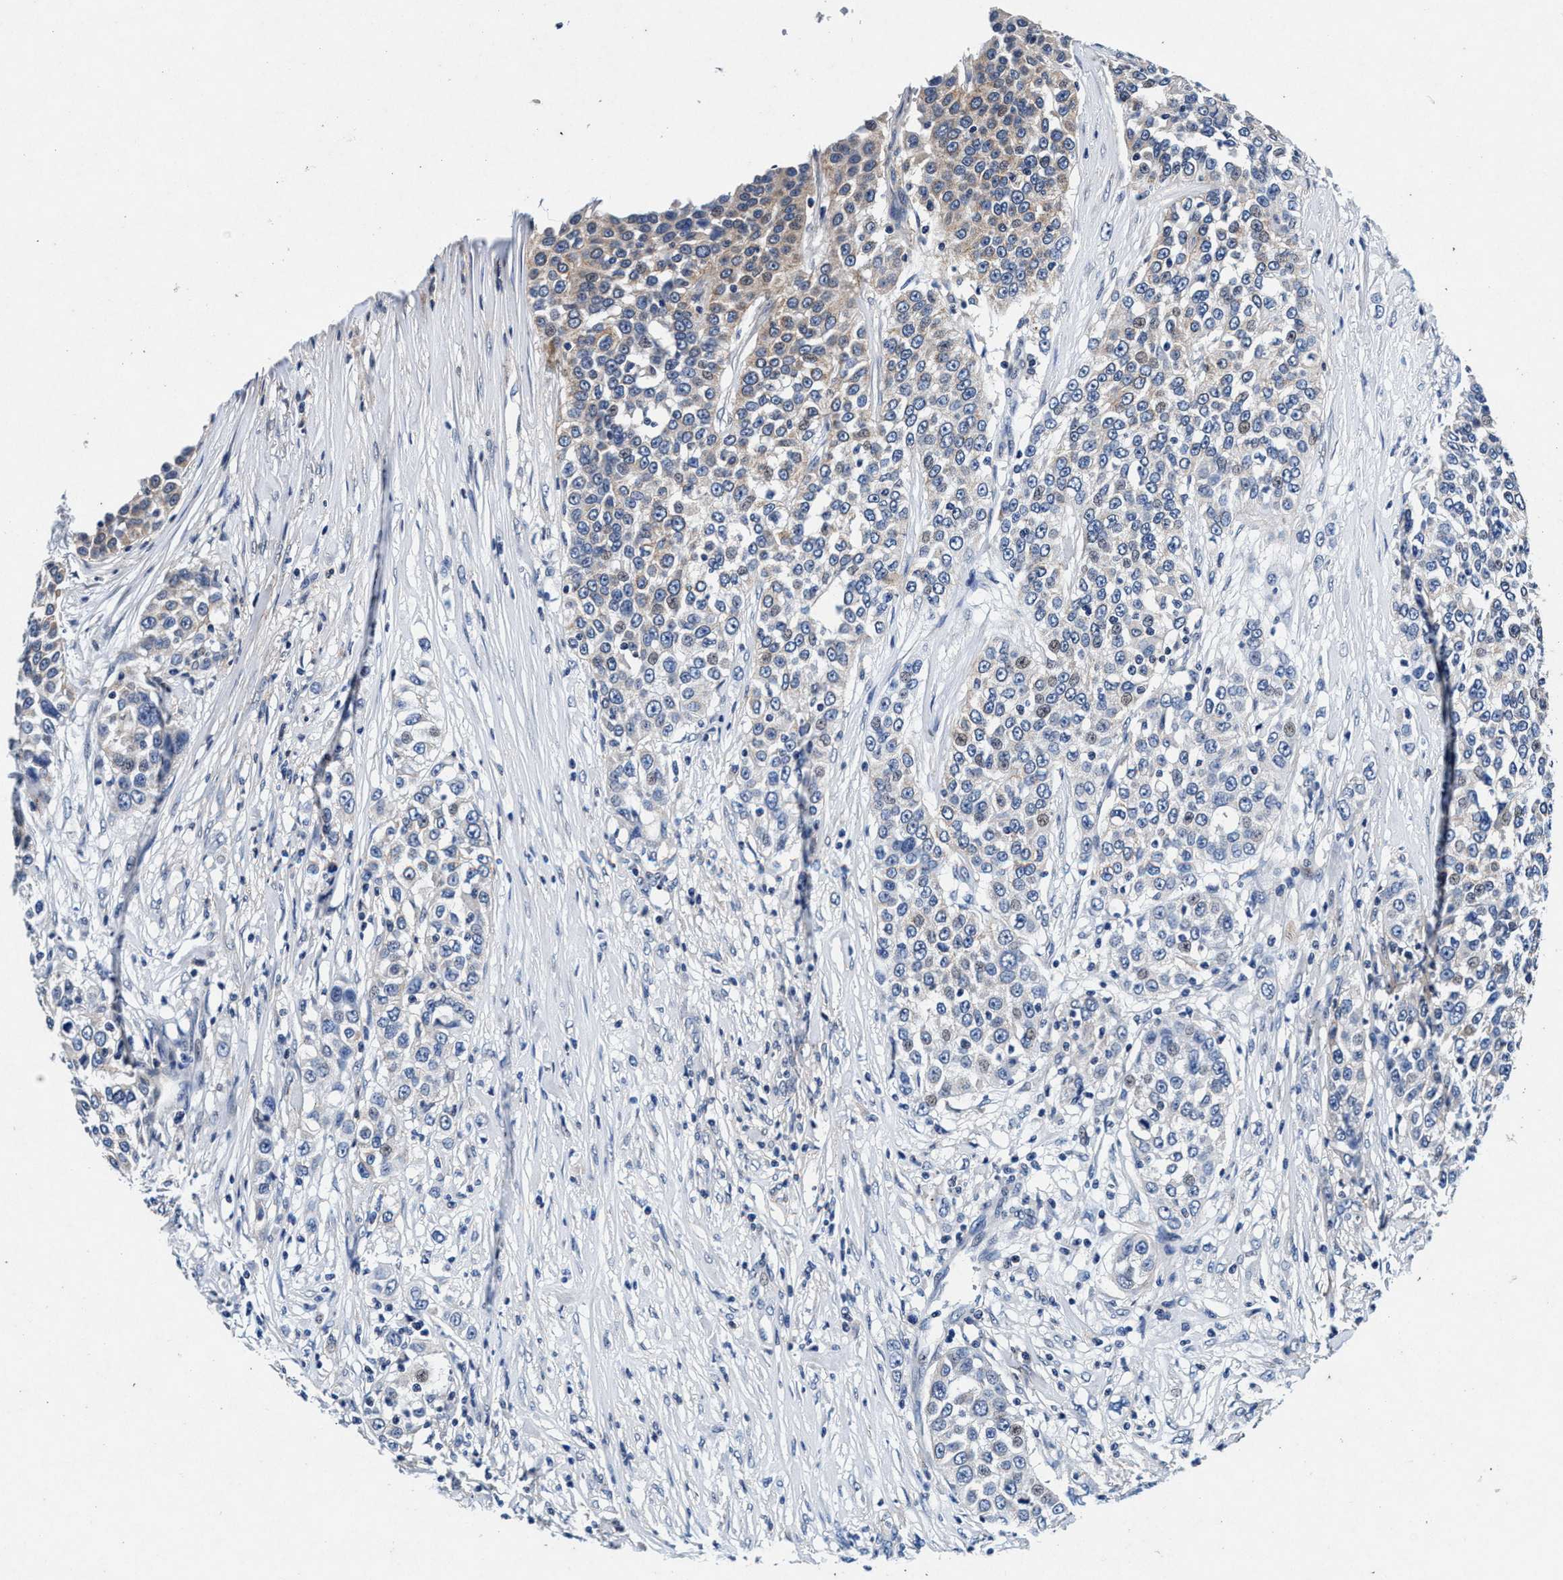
{"staining": {"intensity": "weak", "quantity": "<25%", "location": "cytoplasmic/membranous"}, "tissue": "urothelial cancer", "cell_type": "Tumor cells", "image_type": "cancer", "snomed": [{"axis": "morphology", "description": "Urothelial carcinoma, High grade"}, {"axis": "topography", "description": "Urinary bladder"}], "caption": "A photomicrograph of urothelial cancer stained for a protein reveals no brown staining in tumor cells.", "gene": "SLC8A1", "patient": {"sex": "female", "age": 80}}